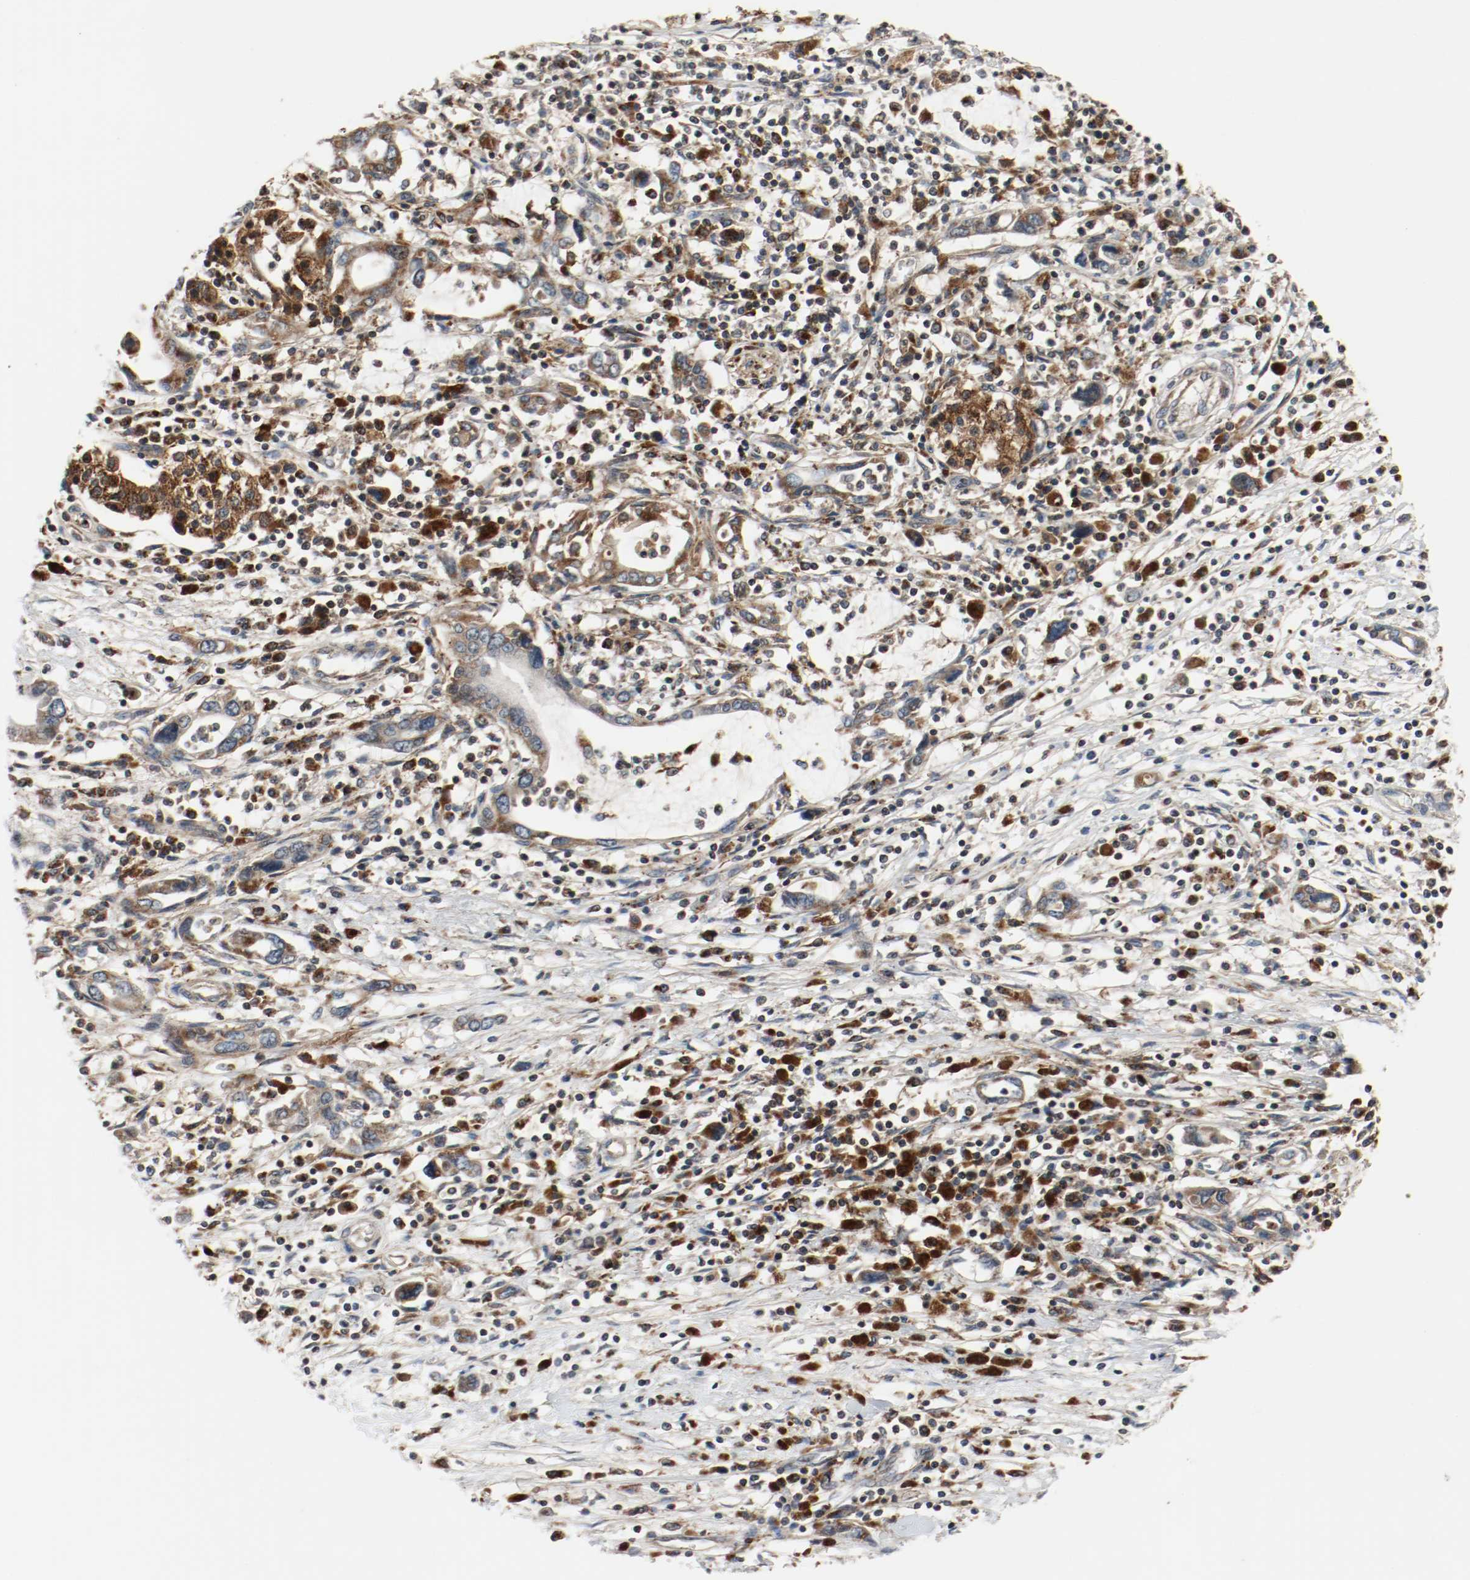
{"staining": {"intensity": "moderate", "quantity": ">75%", "location": "cytoplasmic/membranous"}, "tissue": "pancreatic cancer", "cell_type": "Tumor cells", "image_type": "cancer", "snomed": [{"axis": "morphology", "description": "Adenocarcinoma, NOS"}, {"axis": "topography", "description": "Pancreas"}], "caption": "Protein expression analysis of adenocarcinoma (pancreatic) displays moderate cytoplasmic/membranous staining in approximately >75% of tumor cells.", "gene": "LAMP2", "patient": {"sex": "female", "age": 57}}